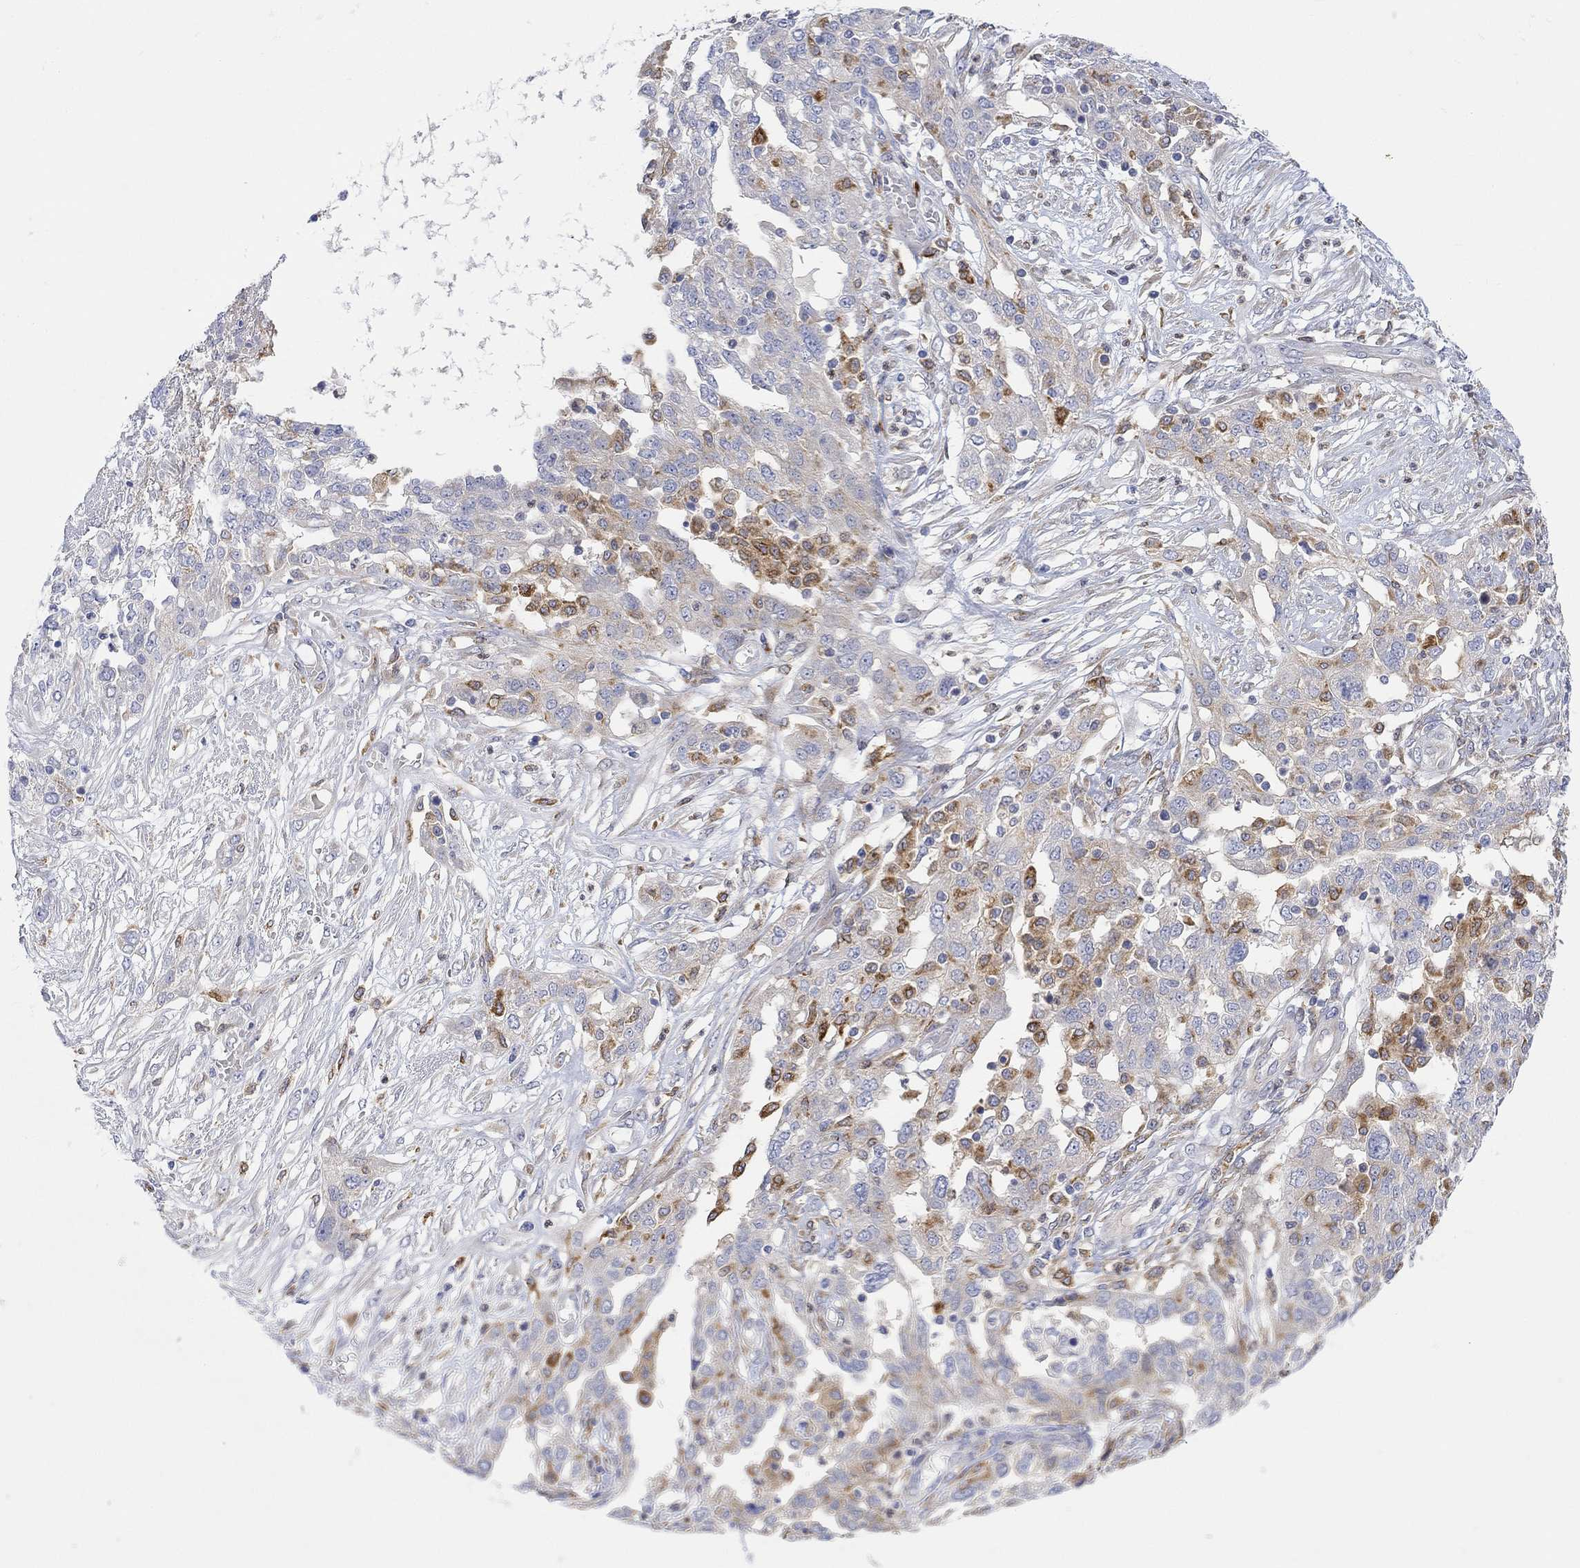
{"staining": {"intensity": "moderate", "quantity": "<25%", "location": "cytoplasmic/membranous"}, "tissue": "ovarian cancer", "cell_type": "Tumor cells", "image_type": "cancer", "snomed": [{"axis": "morphology", "description": "Cystadenocarcinoma, serous, NOS"}, {"axis": "topography", "description": "Ovary"}], "caption": "Serous cystadenocarcinoma (ovarian) stained with DAB (3,3'-diaminobenzidine) immunohistochemistry (IHC) displays low levels of moderate cytoplasmic/membranous staining in approximately <25% of tumor cells. Immunohistochemistry (ihc) stains the protein in brown and the nuclei are stained blue.", "gene": "ACSL1", "patient": {"sex": "female", "age": 67}}